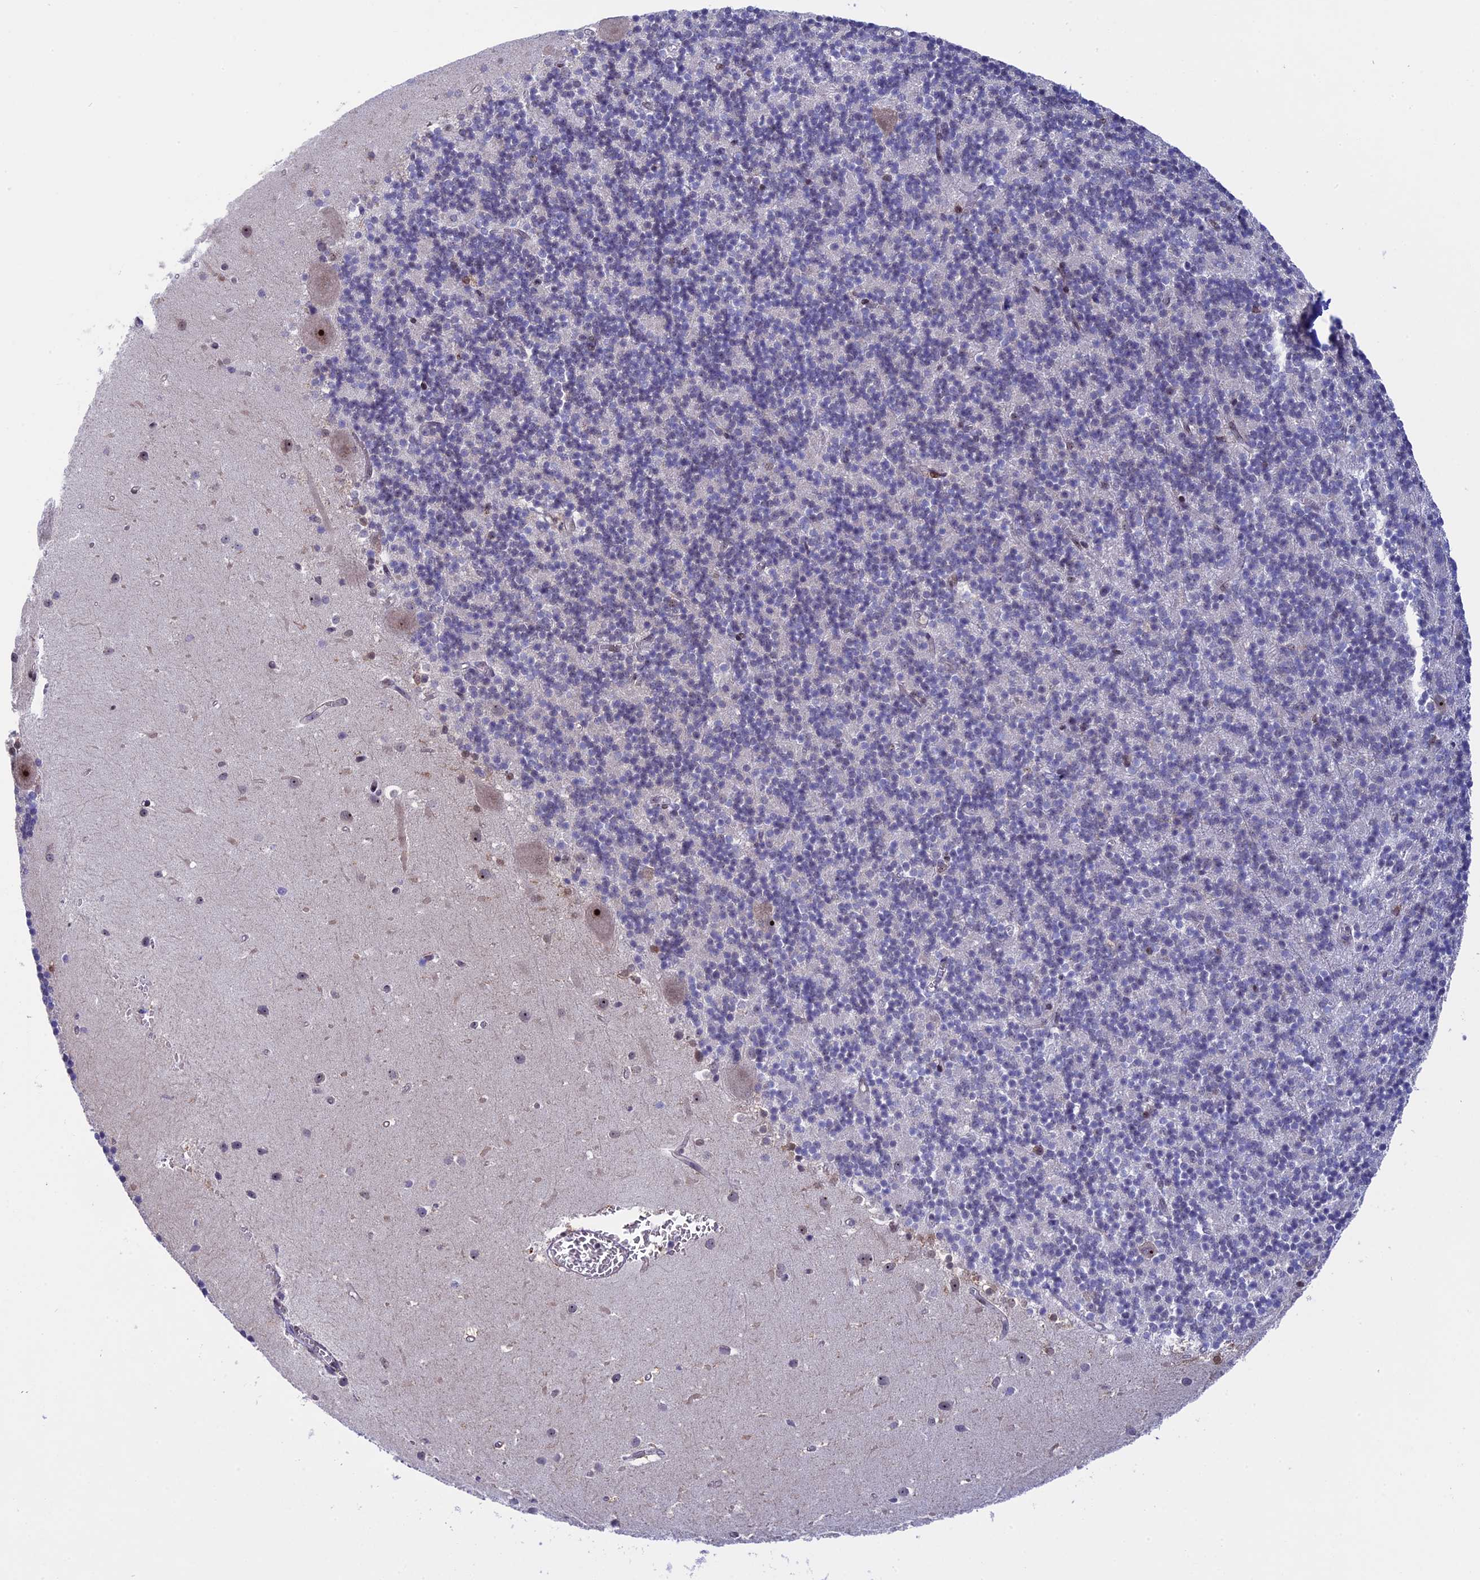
{"staining": {"intensity": "weak", "quantity": "<25%", "location": "nuclear"}, "tissue": "cerebellum", "cell_type": "Cells in granular layer", "image_type": "normal", "snomed": [{"axis": "morphology", "description": "Normal tissue, NOS"}, {"axis": "topography", "description": "Cerebellum"}], "caption": "This image is of normal cerebellum stained with immunohistochemistry (IHC) to label a protein in brown with the nuclei are counter-stained blue. There is no expression in cells in granular layer. The staining is performed using DAB (3,3'-diaminobenzidine) brown chromogen with nuclei counter-stained in using hematoxylin.", "gene": "CCDC86", "patient": {"sex": "male", "age": 54}}